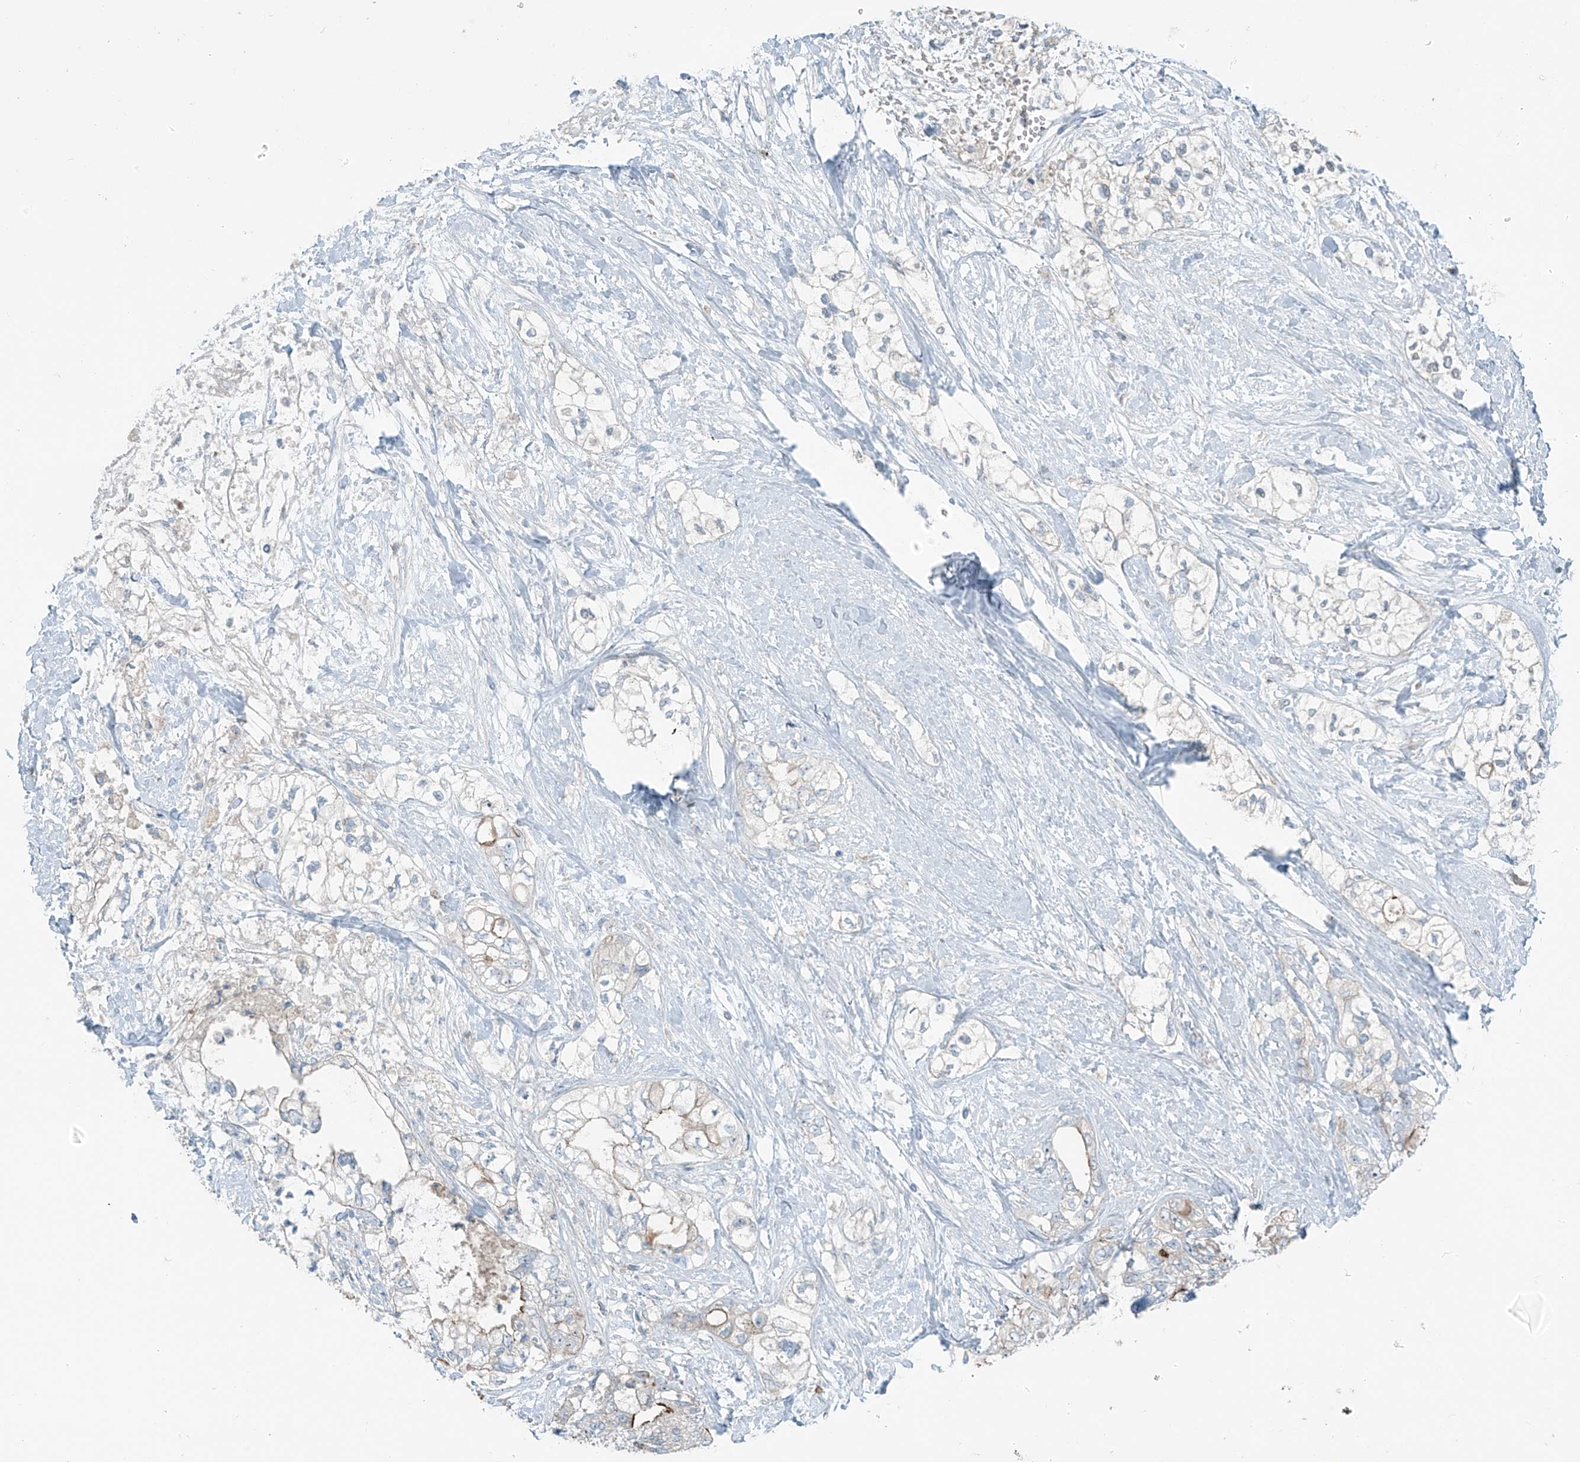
{"staining": {"intensity": "weak", "quantity": "<25%", "location": "cytoplasmic/membranous"}, "tissue": "pancreatic cancer", "cell_type": "Tumor cells", "image_type": "cancer", "snomed": [{"axis": "morphology", "description": "Adenocarcinoma, NOS"}, {"axis": "topography", "description": "Pancreas"}], "caption": "Tumor cells are negative for protein expression in human pancreatic cancer. (Brightfield microscopy of DAB immunohistochemistry (IHC) at high magnification).", "gene": "FAM131C", "patient": {"sex": "male", "age": 70}}